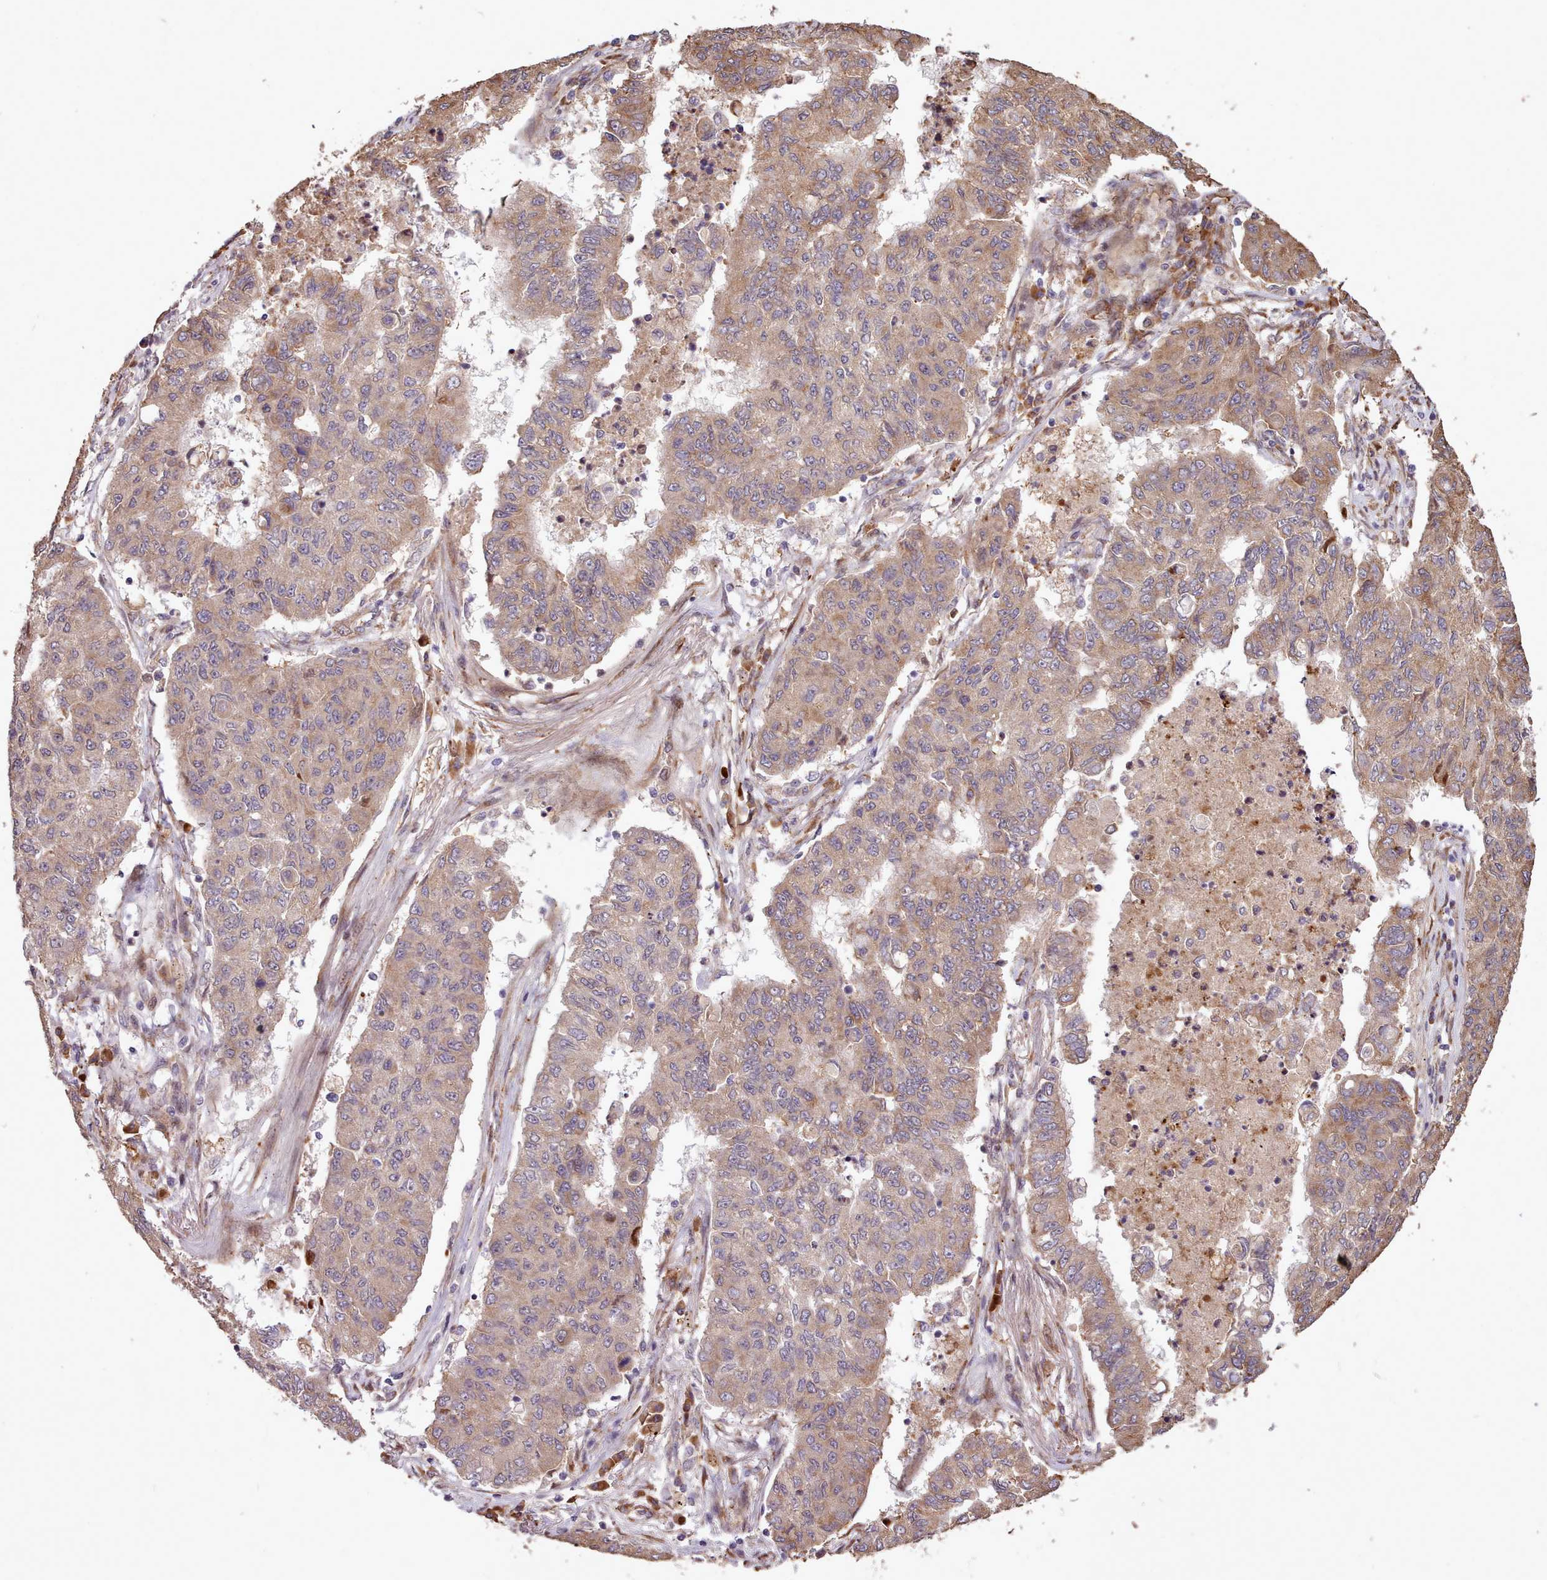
{"staining": {"intensity": "moderate", "quantity": ">75%", "location": "cytoplasmic/membranous"}, "tissue": "lung cancer", "cell_type": "Tumor cells", "image_type": "cancer", "snomed": [{"axis": "morphology", "description": "Squamous cell carcinoma, NOS"}, {"axis": "topography", "description": "Lung"}], "caption": "The immunohistochemical stain highlights moderate cytoplasmic/membranous staining in tumor cells of squamous cell carcinoma (lung) tissue.", "gene": "CABP1", "patient": {"sex": "male", "age": 74}}